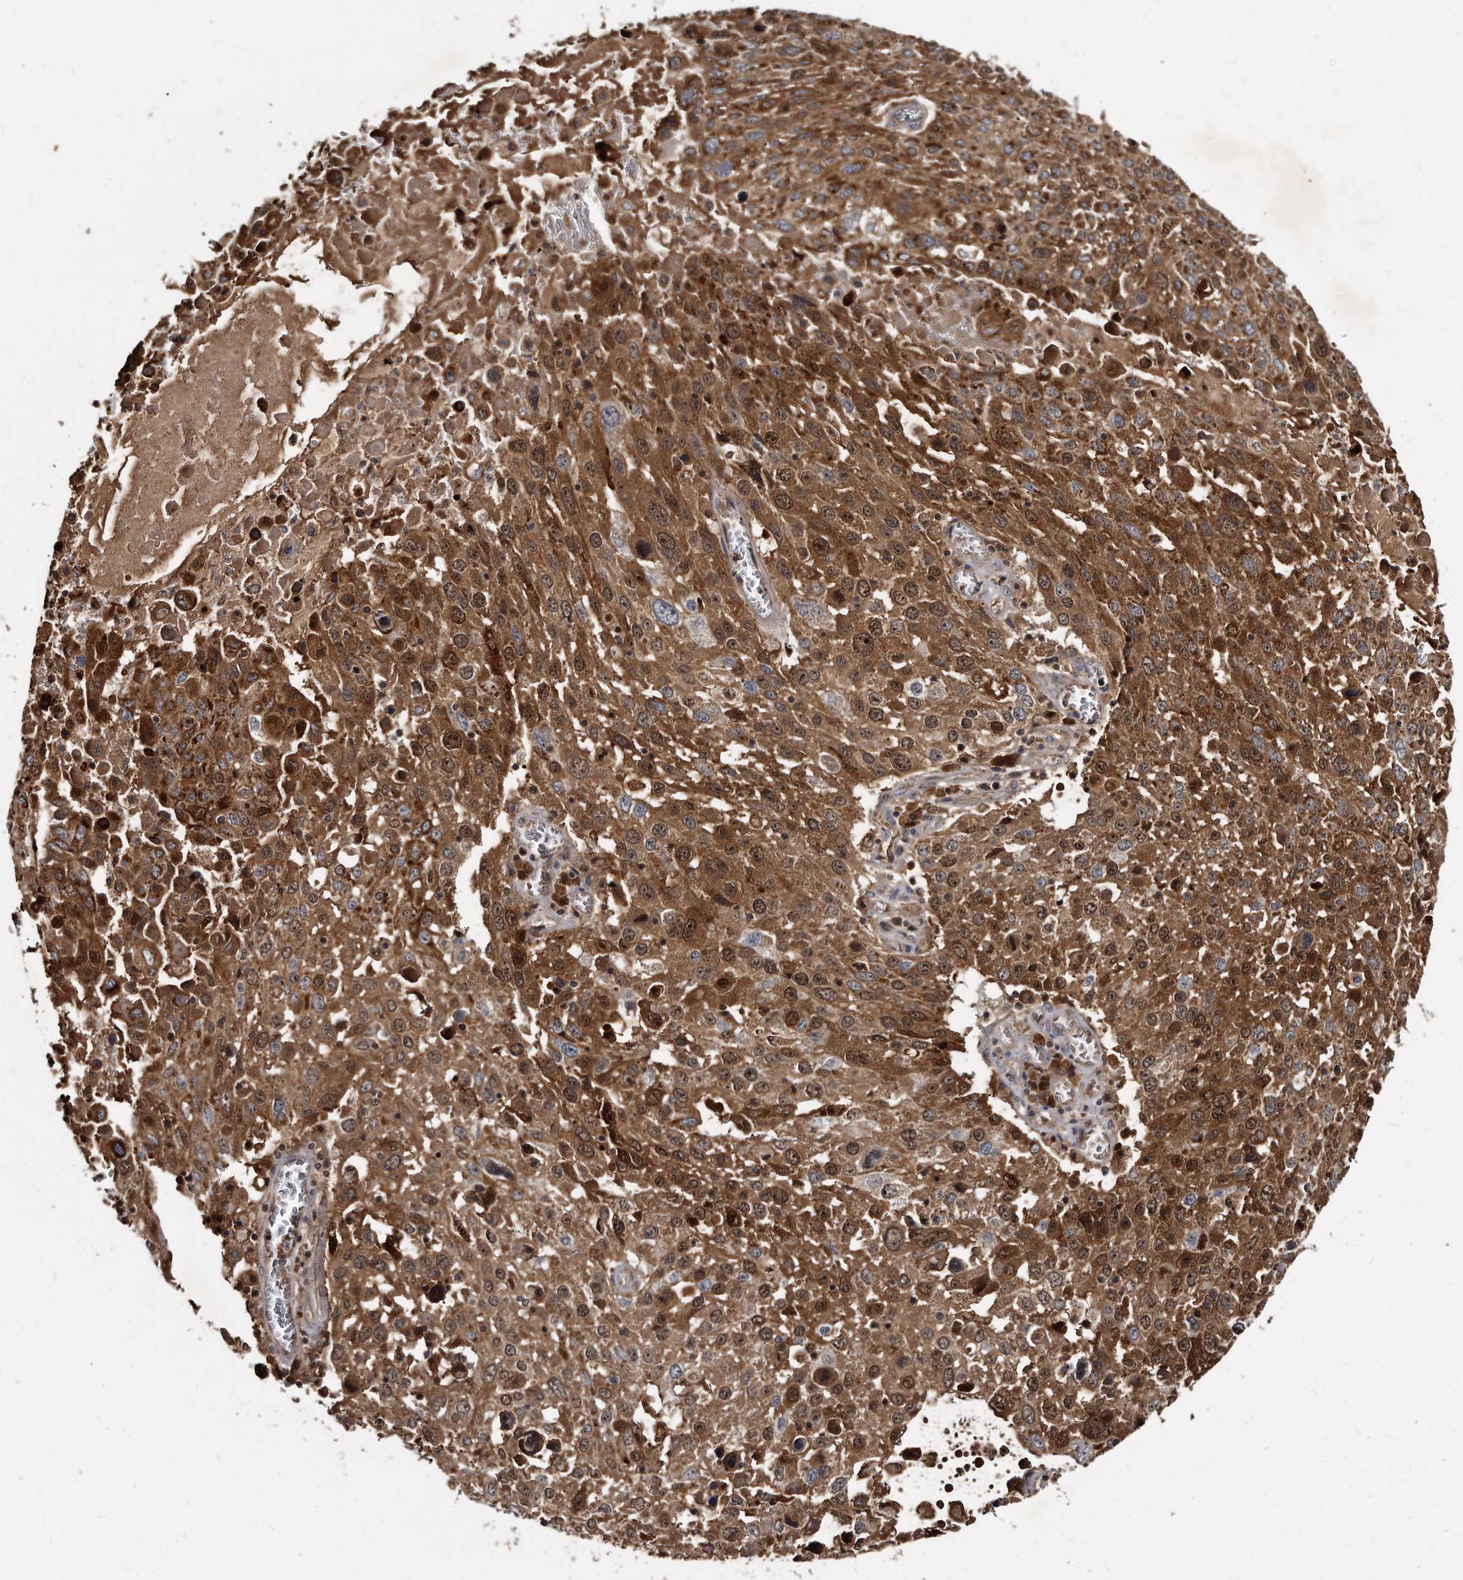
{"staining": {"intensity": "strong", "quantity": ">75%", "location": "cytoplasmic/membranous,nuclear"}, "tissue": "lung cancer", "cell_type": "Tumor cells", "image_type": "cancer", "snomed": [{"axis": "morphology", "description": "Squamous cell carcinoma, NOS"}, {"axis": "topography", "description": "Lung"}], "caption": "Squamous cell carcinoma (lung) stained with DAB (3,3'-diaminobenzidine) immunohistochemistry (IHC) reveals high levels of strong cytoplasmic/membranous and nuclear expression in approximately >75% of tumor cells.", "gene": "FAM136A", "patient": {"sex": "male", "age": 65}}